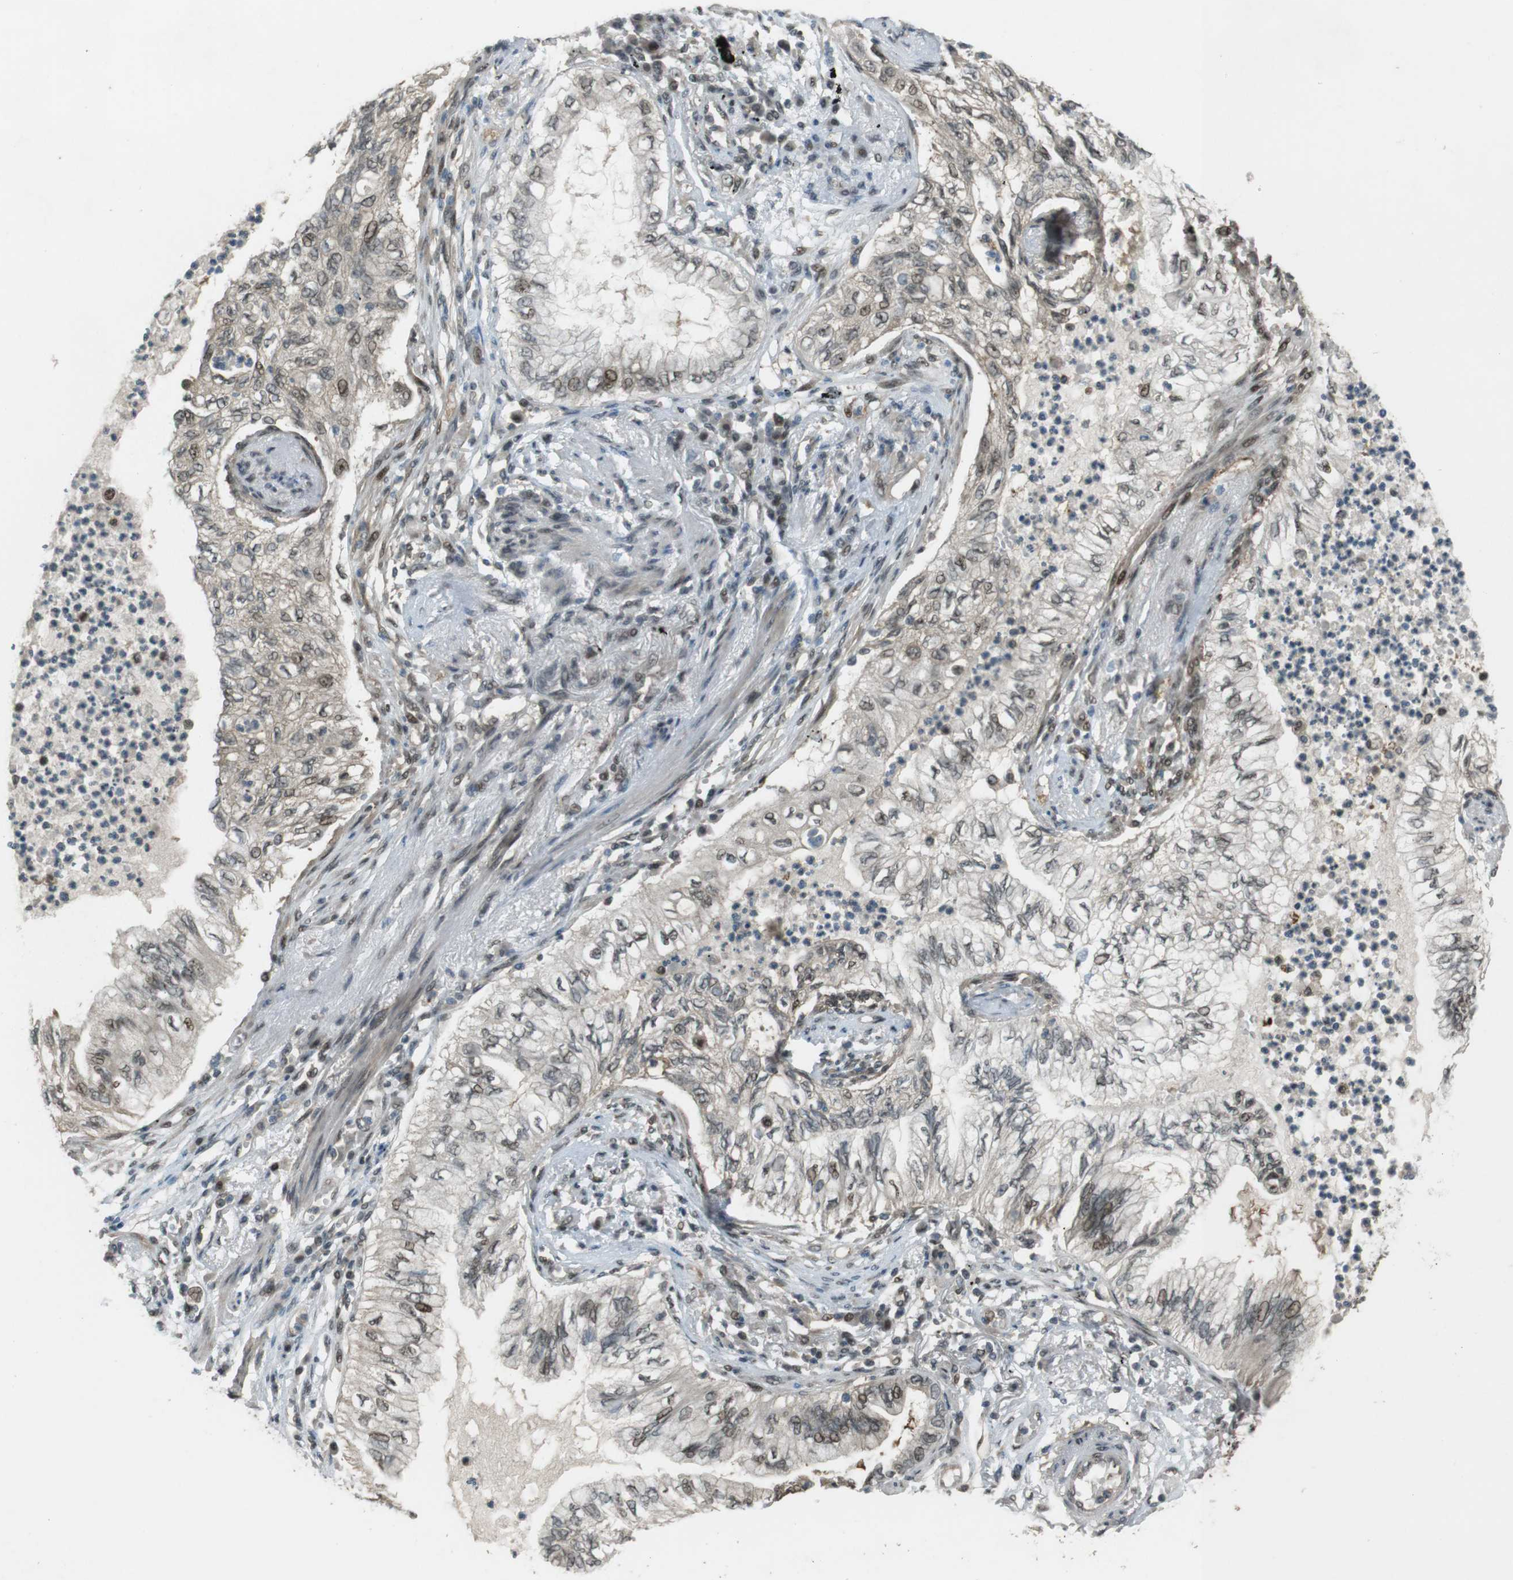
{"staining": {"intensity": "weak", "quantity": ">75%", "location": "cytoplasmic/membranous,nuclear"}, "tissue": "lung cancer", "cell_type": "Tumor cells", "image_type": "cancer", "snomed": [{"axis": "morphology", "description": "Normal tissue, NOS"}, {"axis": "morphology", "description": "Adenocarcinoma, NOS"}, {"axis": "topography", "description": "Bronchus"}, {"axis": "topography", "description": "Lung"}], "caption": "Immunohistochemistry staining of adenocarcinoma (lung), which exhibits low levels of weak cytoplasmic/membranous and nuclear expression in about >75% of tumor cells indicating weak cytoplasmic/membranous and nuclear protein staining. The staining was performed using DAB (3,3'-diaminobenzidine) (brown) for protein detection and nuclei were counterstained in hematoxylin (blue).", "gene": "SLITRK5", "patient": {"sex": "female", "age": 70}}